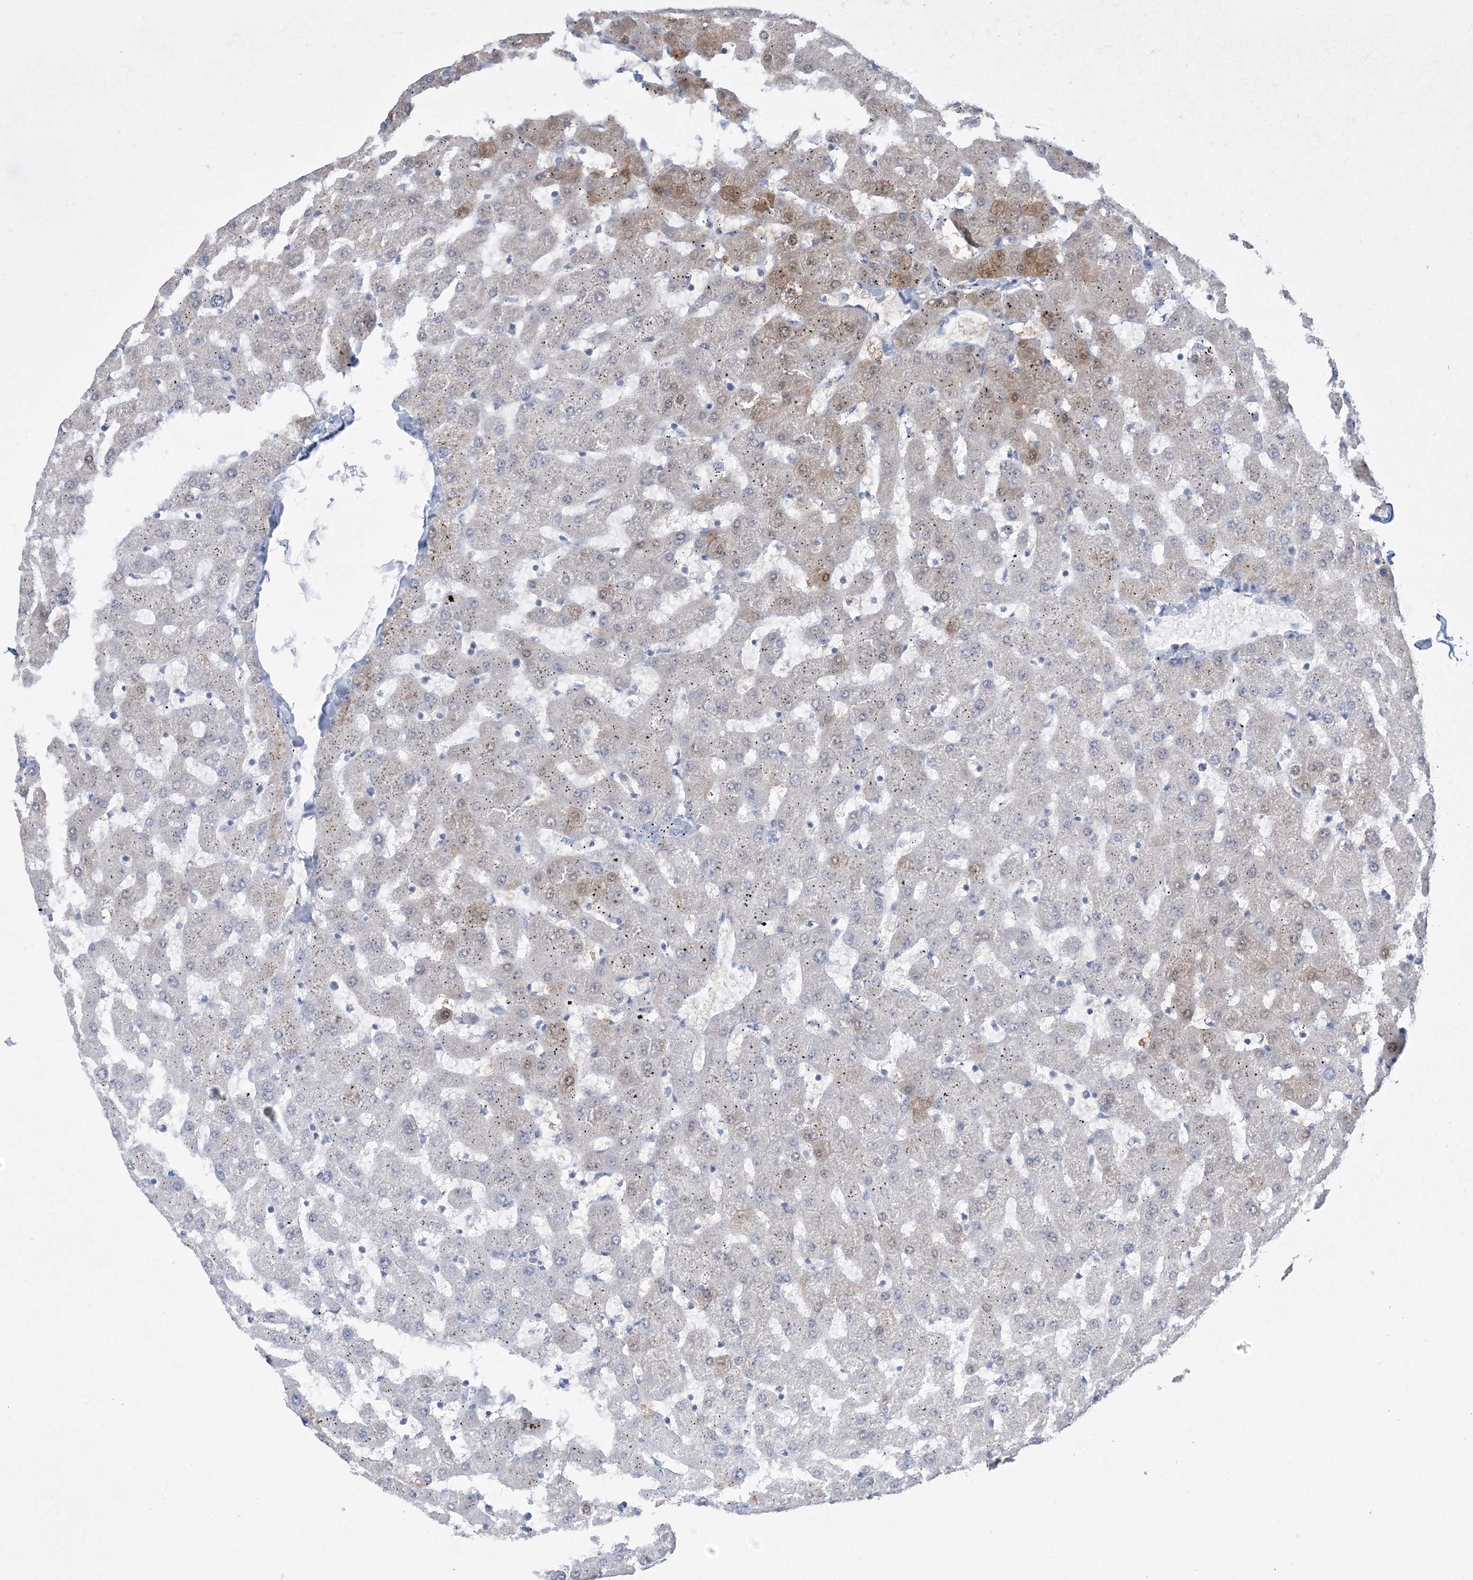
{"staining": {"intensity": "negative", "quantity": "none", "location": "none"}, "tissue": "liver", "cell_type": "Cholangiocytes", "image_type": "normal", "snomed": [{"axis": "morphology", "description": "Normal tissue, NOS"}, {"axis": "topography", "description": "Liver"}], "caption": "Cholangiocytes are negative for protein expression in unremarkable human liver. Brightfield microscopy of IHC stained with DAB (3,3'-diaminobenzidine) (brown) and hematoxylin (blue), captured at high magnification.", "gene": "HMGCS1", "patient": {"sex": "female", "age": 63}}